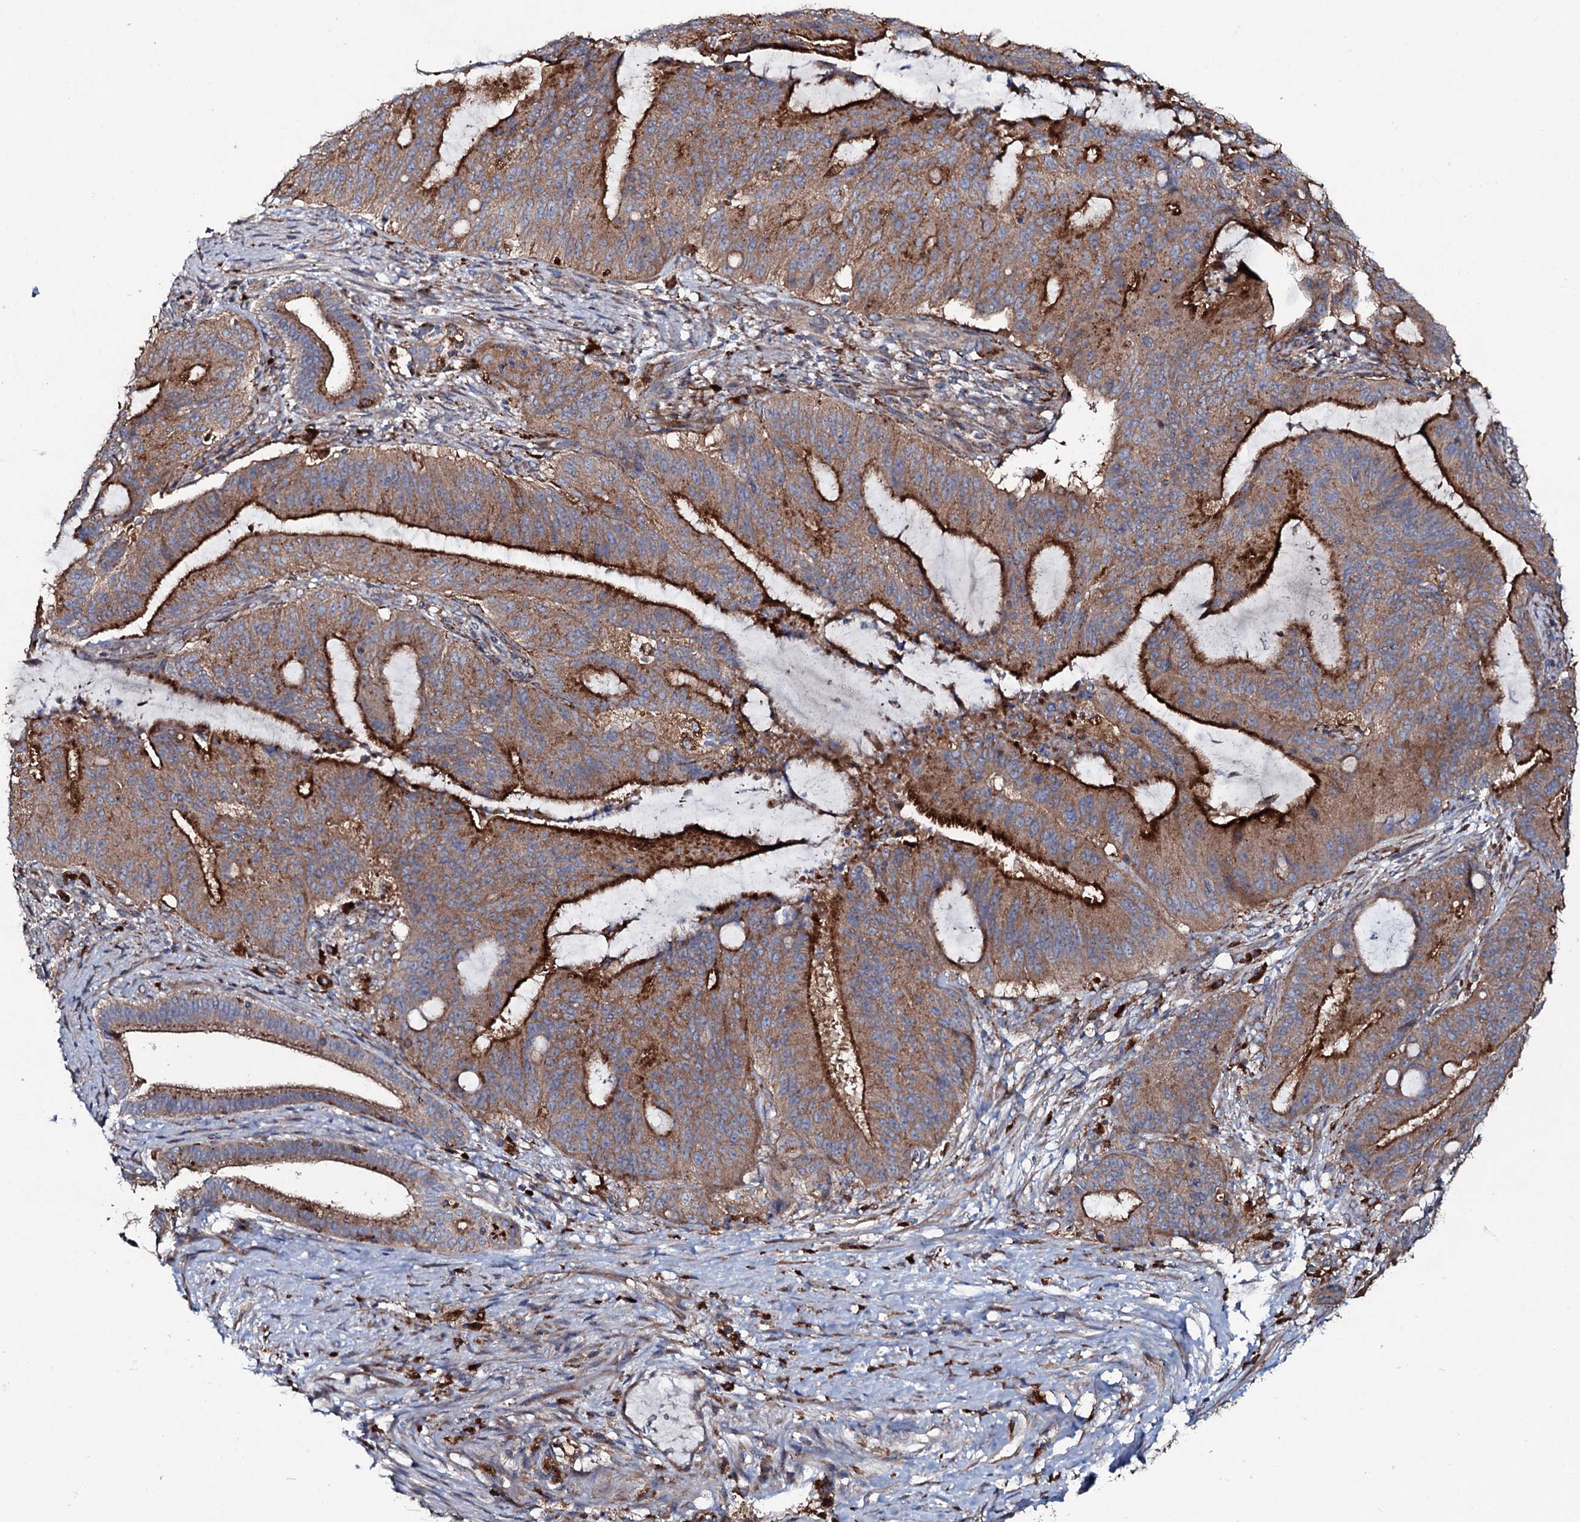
{"staining": {"intensity": "strong", "quantity": ">75%", "location": "cytoplasmic/membranous"}, "tissue": "liver cancer", "cell_type": "Tumor cells", "image_type": "cancer", "snomed": [{"axis": "morphology", "description": "Normal tissue, NOS"}, {"axis": "morphology", "description": "Cholangiocarcinoma"}, {"axis": "topography", "description": "Liver"}, {"axis": "topography", "description": "Peripheral nerve tissue"}], "caption": "Strong cytoplasmic/membranous positivity is identified in about >75% of tumor cells in liver cancer (cholangiocarcinoma).", "gene": "P2RX4", "patient": {"sex": "female", "age": 73}}